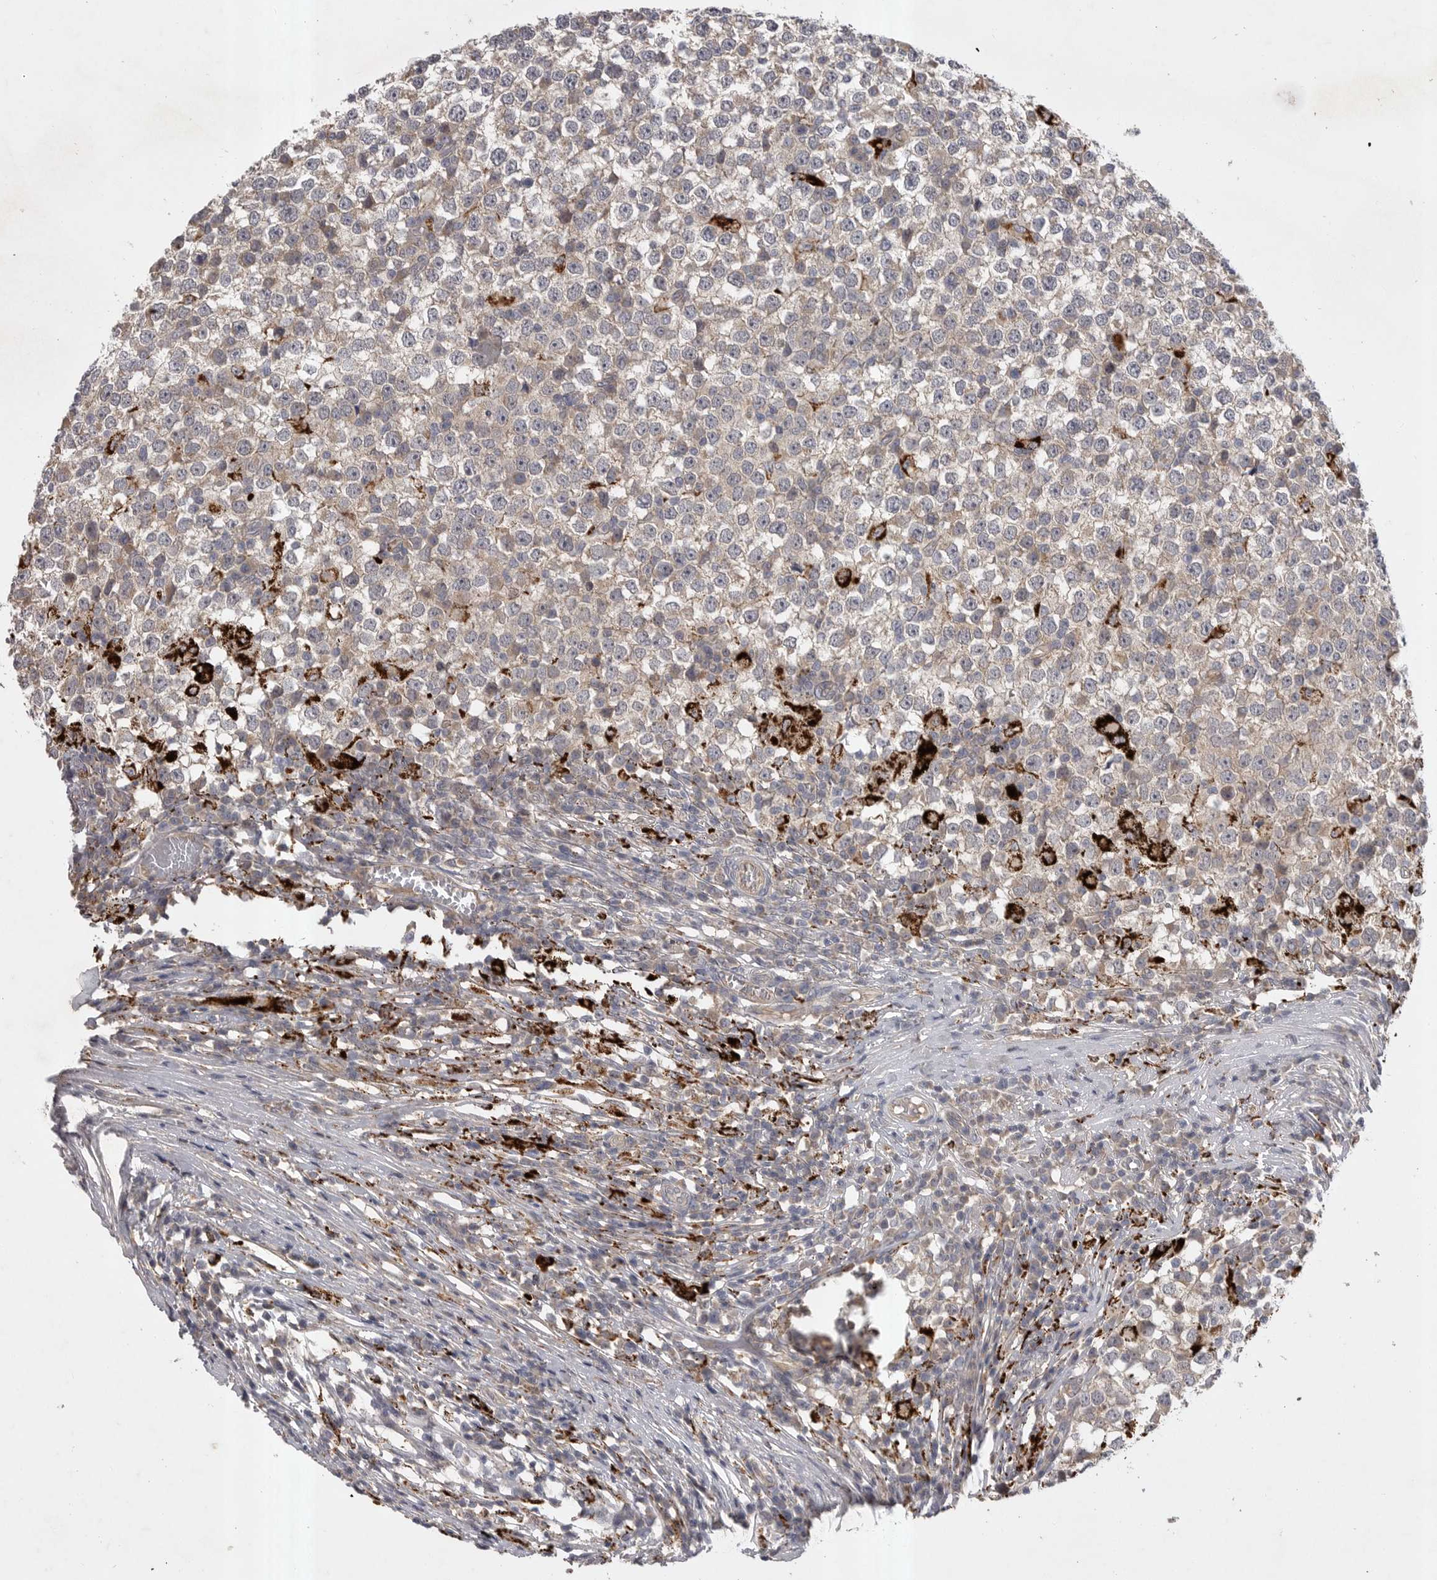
{"staining": {"intensity": "weak", "quantity": "25%-75%", "location": "cytoplasmic/membranous"}, "tissue": "testis cancer", "cell_type": "Tumor cells", "image_type": "cancer", "snomed": [{"axis": "morphology", "description": "Seminoma, NOS"}, {"axis": "topography", "description": "Testis"}], "caption": "The immunohistochemical stain labels weak cytoplasmic/membranous expression in tumor cells of seminoma (testis) tissue.", "gene": "DHDDS", "patient": {"sex": "male", "age": 65}}